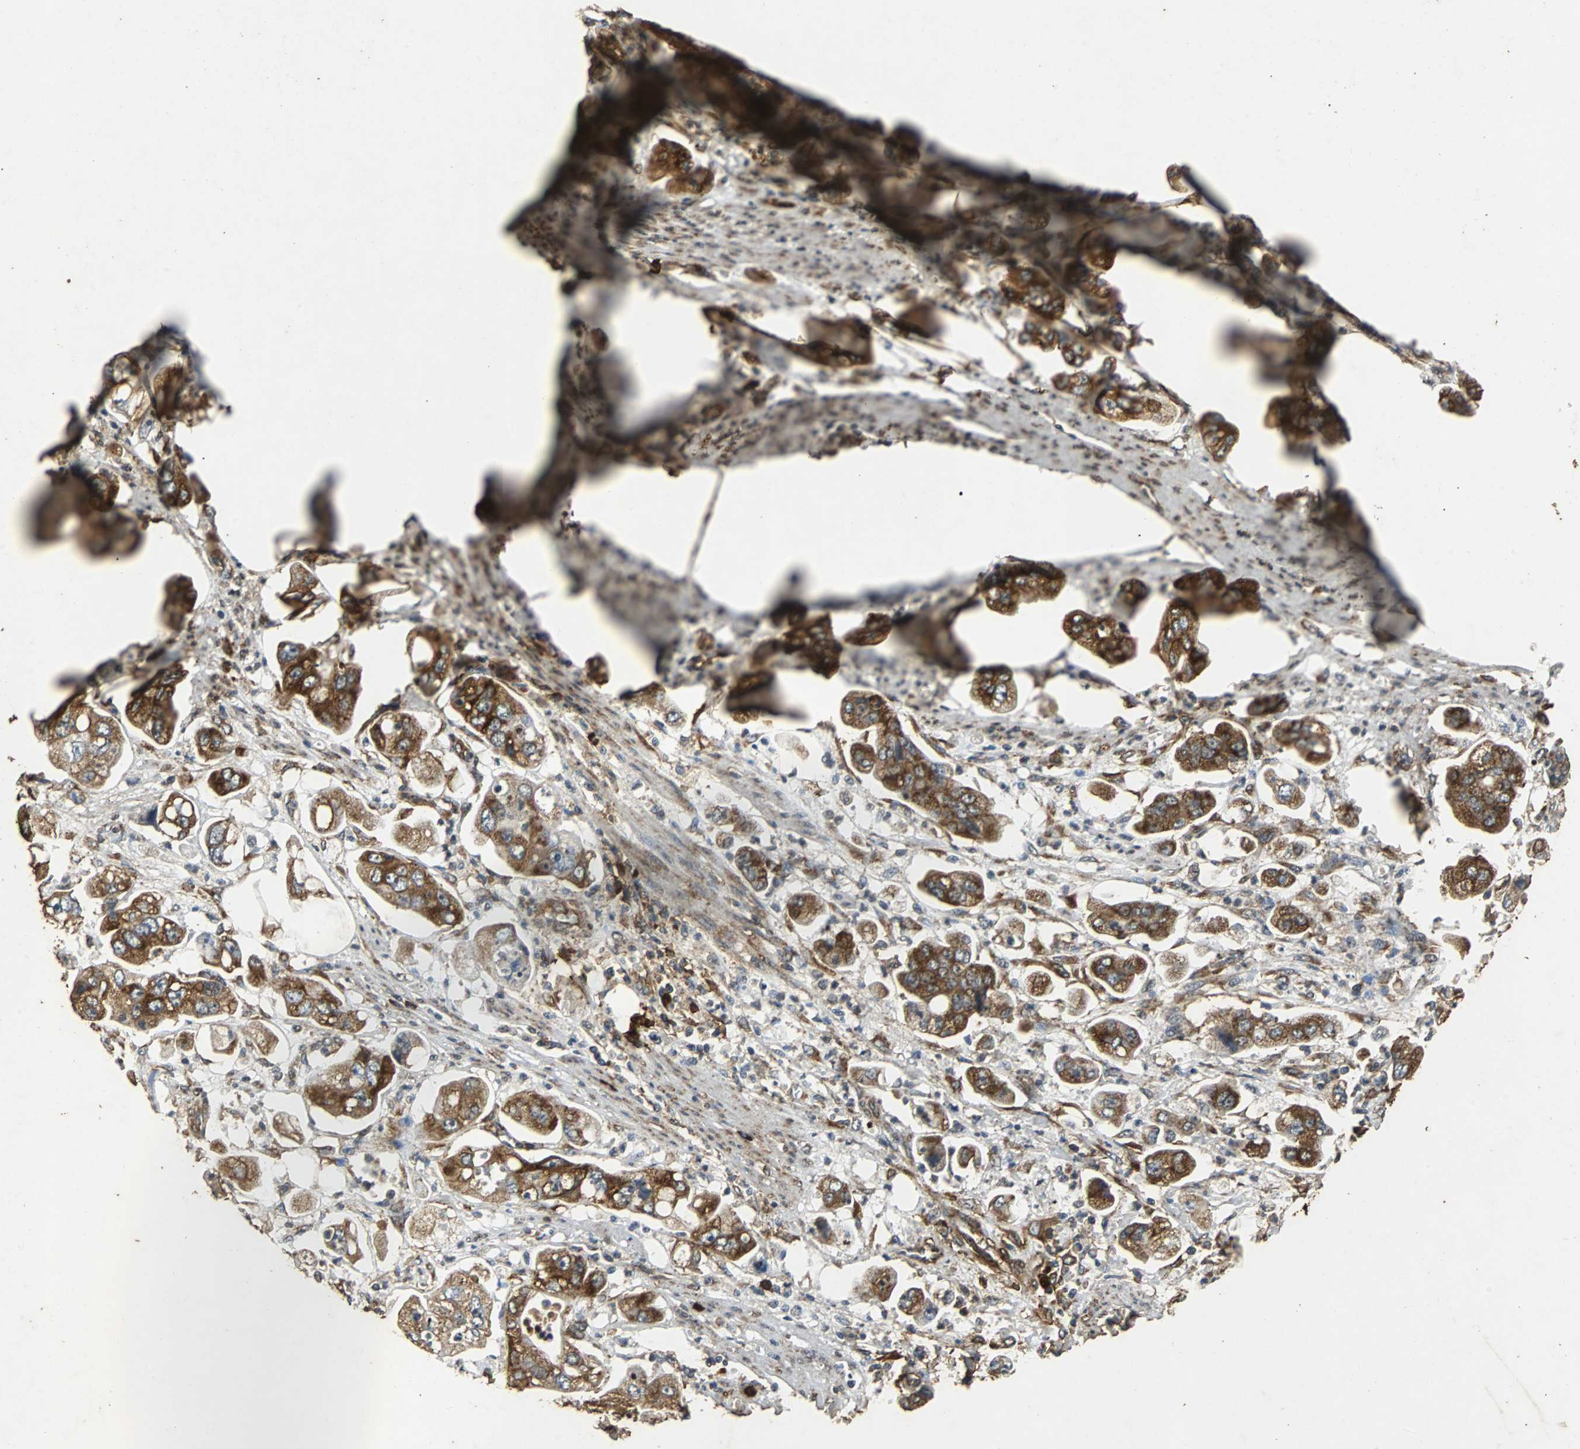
{"staining": {"intensity": "strong", "quantity": ">75%", "location": "cytoplasmic/membranous"}, "tissue": "stomach cancer", "cell_type": "Tumor cells", "image_type": "cancer", "snomed": [{"axis": "morphology", "description": "Adenocarcinoma, NOS"}, {"axis": "topography", "description": "Stomach"}], "caption": "Protein expression analysis of stomach cancer (adenocarcinoma) reveals strong cytoplasmic/membranous expression in about >75% of tumor cells. Nuclei are stained in blue.", "gene": "NAA10", "patient": {"sex": "male", "age": 62}}